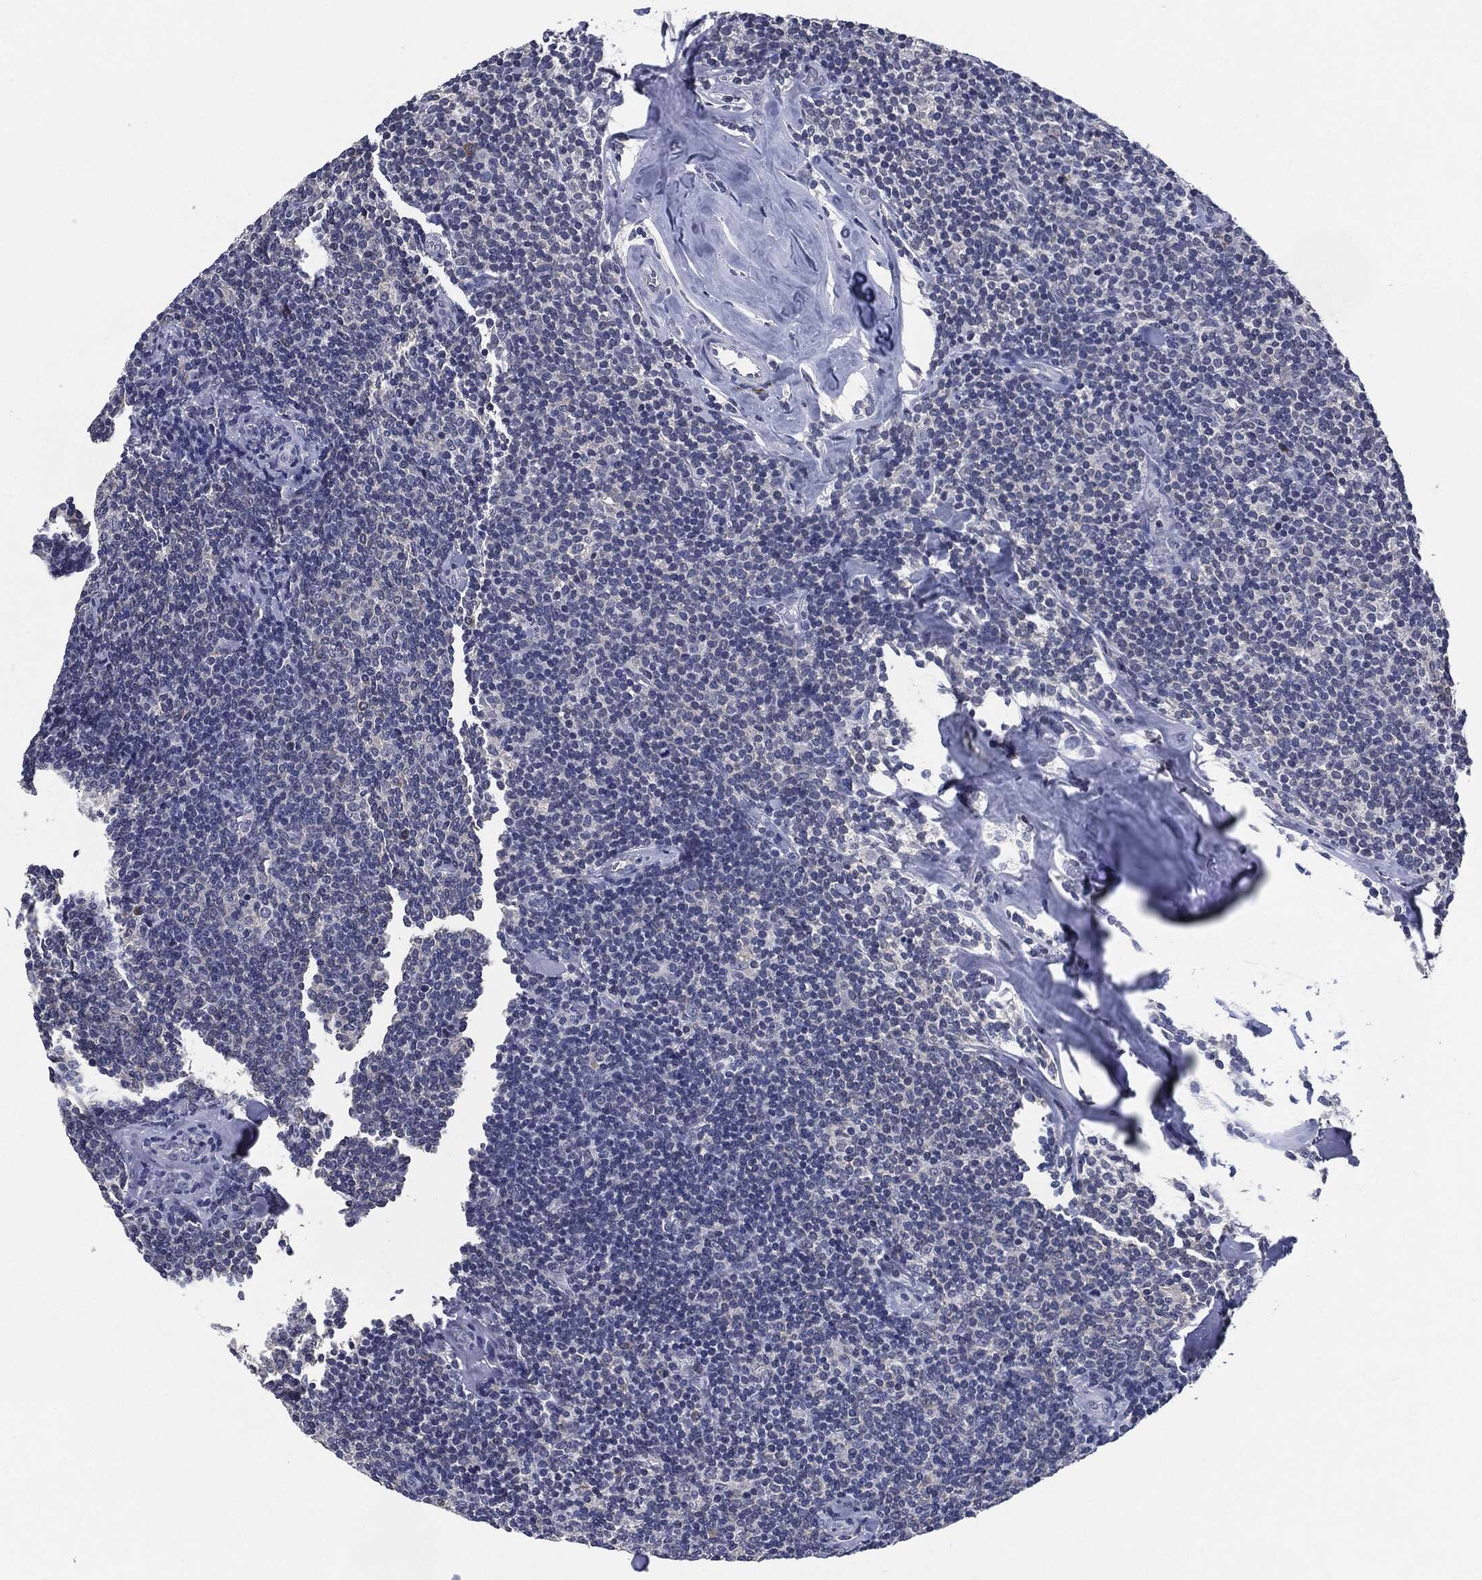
{"staining": {"intensity": "moderate", "quantity": "<25%", "location": "cytoplasmic/membranous"}, "tissue": "lymphoma", "cell_type": "Tumor cells", "image_type": "cancer", "snomed": [{"axis": "morphology", "description": "Malignant lymphoma, non-Hodgkin's type, Low grade"}, {"axis": "topography", "description": "Lymph node"}], "caption": "This histopathology image shows lymphoma stained with IHC to label a protein in brown. The cytoplasmic/membranous of tumor cells show moderate positivity for the protein. Nuclei are counter-stained blue.", "gene": "IL2RG", "patient": {"sex": "female", "age": 56}}